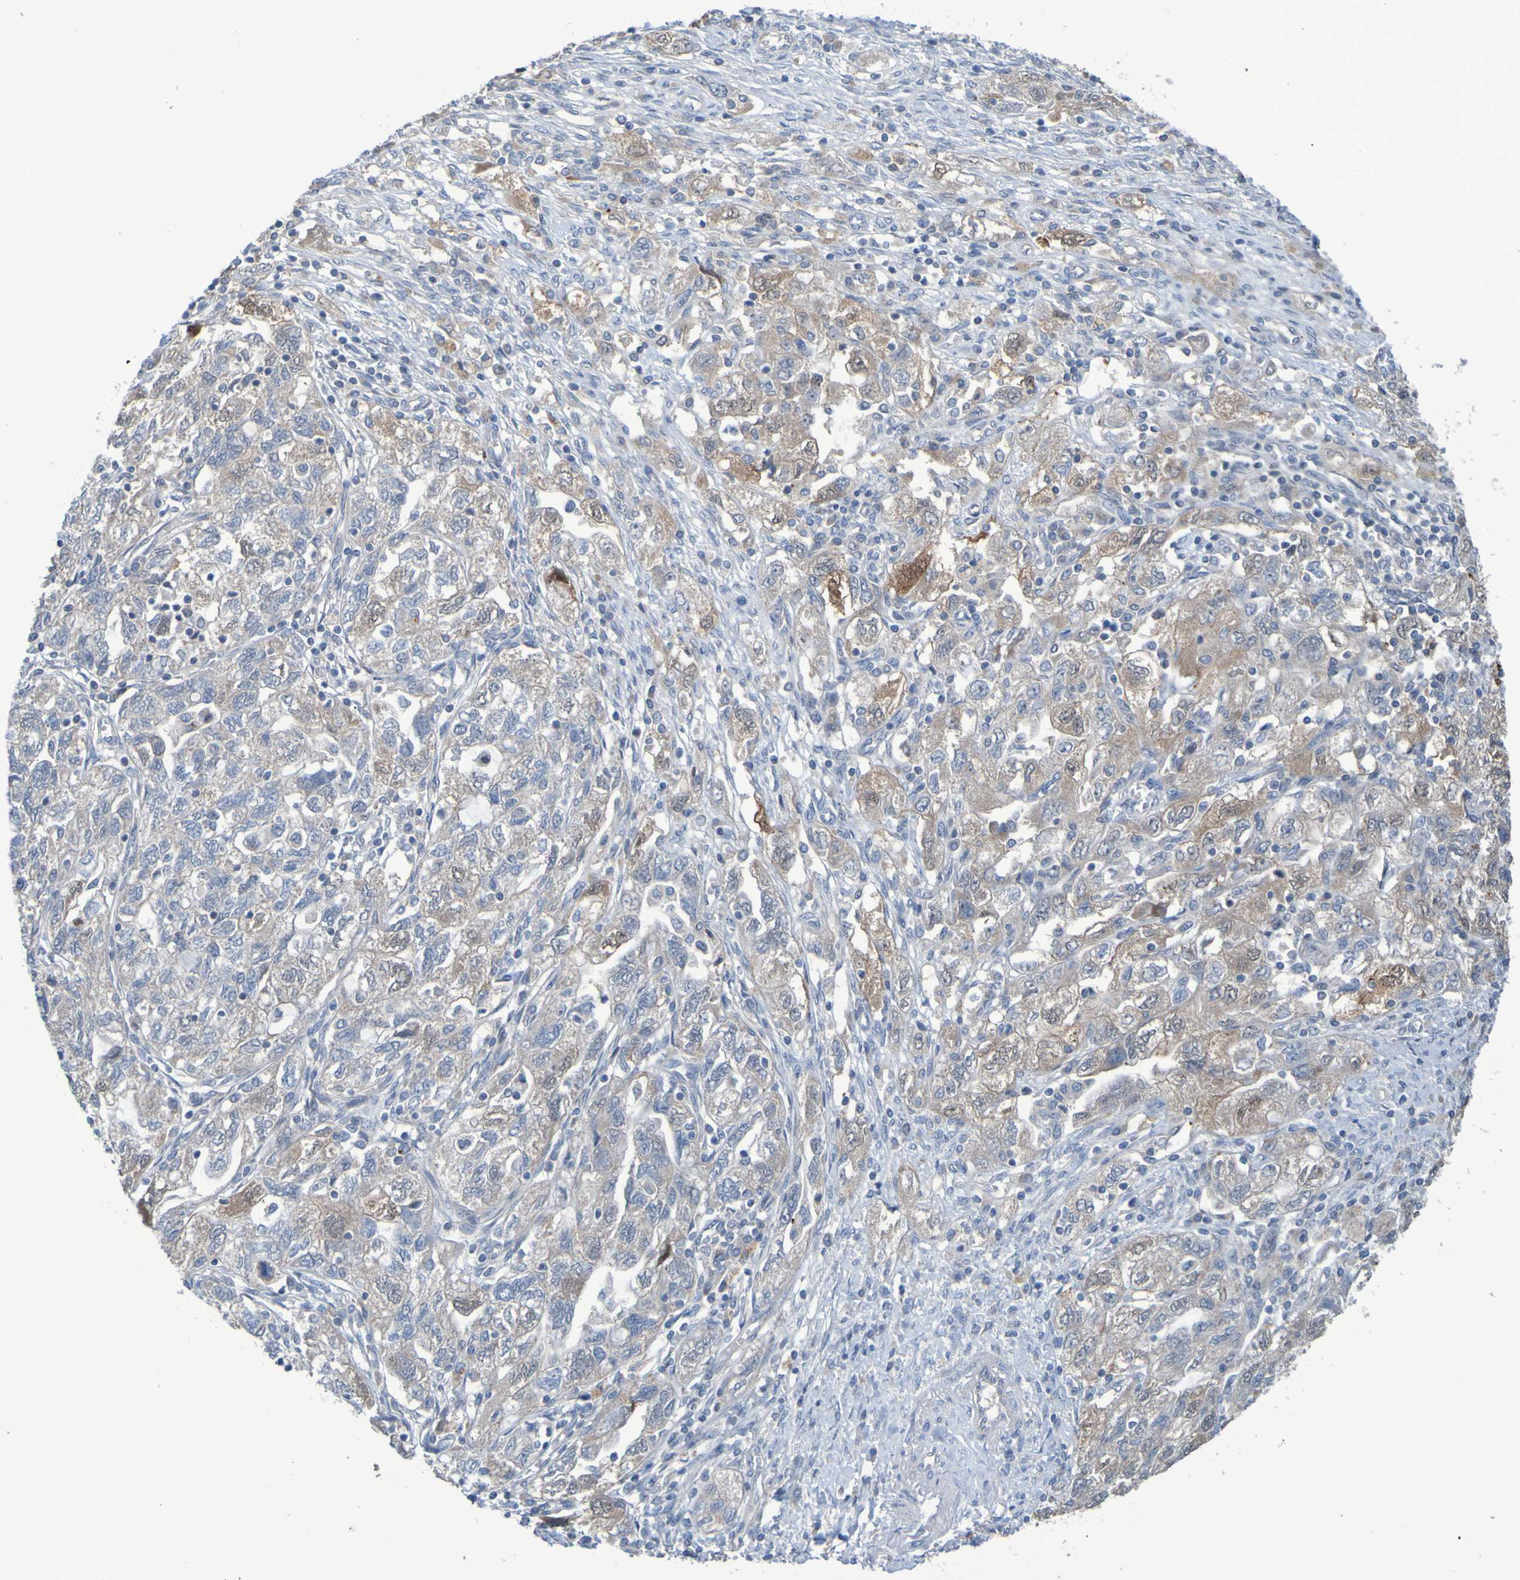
{"staining": {"intensity": "weak", "quantity": ">75%", "location": "cytoplasmic/membranous"}, "tissue": "ovarian cancer", "cell_type": "Tumor cells", "image_type": "cancer", "snomed": [{"axis": "morphology", "description": "Carcinoma, NOS"}, {"axis": "morphology", "description": "Cystadenocarcinoma, serous, NOS"}, {"axis": "topography", "description": "Ovary"}], "caption": "Approximately >75% of tumor cells in human serous cystadenocarcinoma (ovarian) demonstrate weak cytoplasmic/membranous protein expression as visualized by brown immunohistochemical staining.", "gene": "NPRL3", "patient": {"sex": "female", "age": 69}}